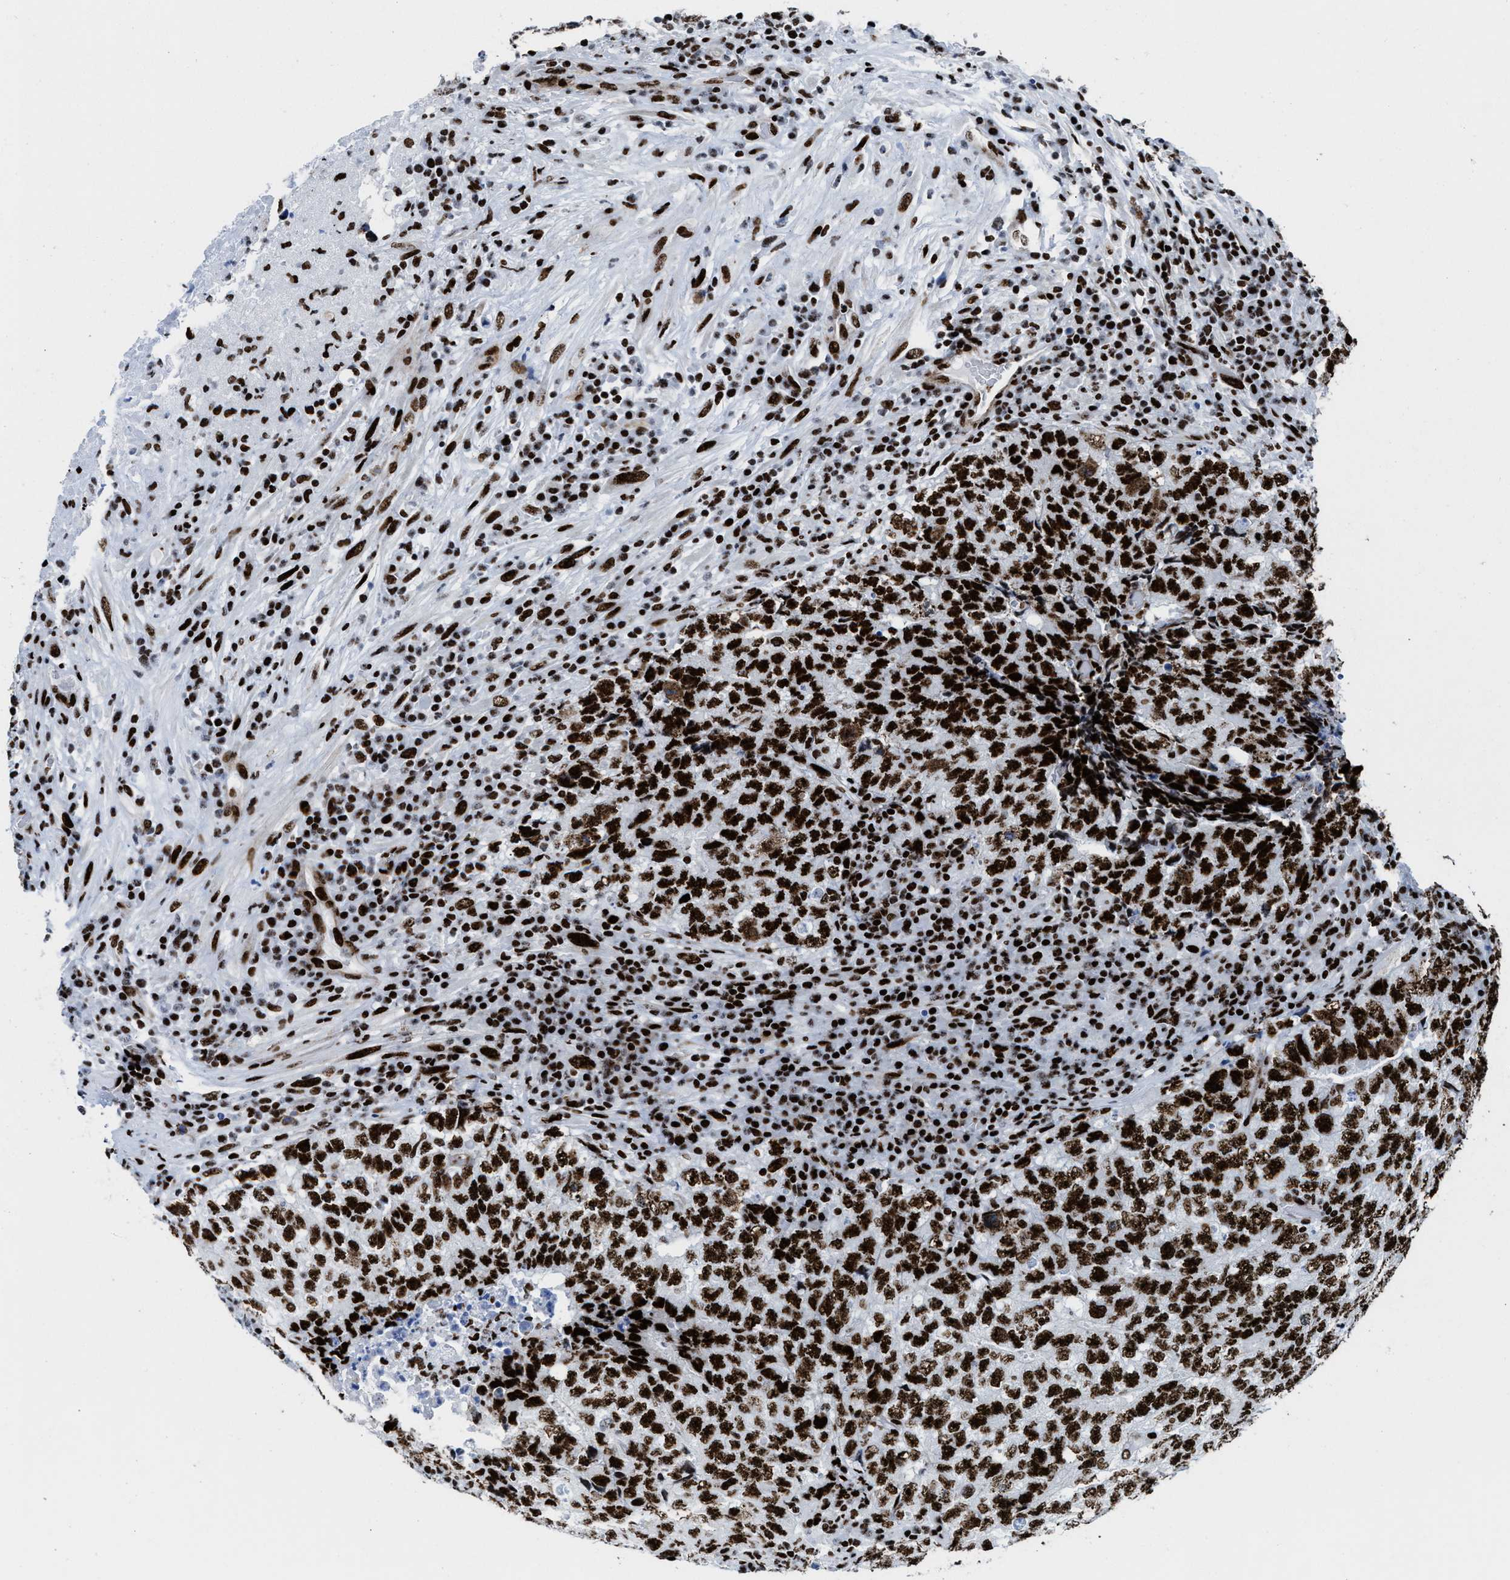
{"staining": {"intensity": "strong", "quantity": ">75%", "location": "nuclear"}, "tissue": "testis cancer", "cell_type": "Tumor cells", "image_type": "cancer", "snomed": [{"axis": "morphology", "description": "Necrosis, NOS"}, {"axis": "morphology", "description": "Carcinoma, Embryonal, NOS"}, {"axis": "topography", "description": "Testis"}], "caption": "About >75% of tumor cells in testis embryonal carcinoma demonstrate strong nuclear protein expression as visualized by brown immunohistochemical staining.", "gene": "NONO", "patient": {"sex": "male", "age": 19}}